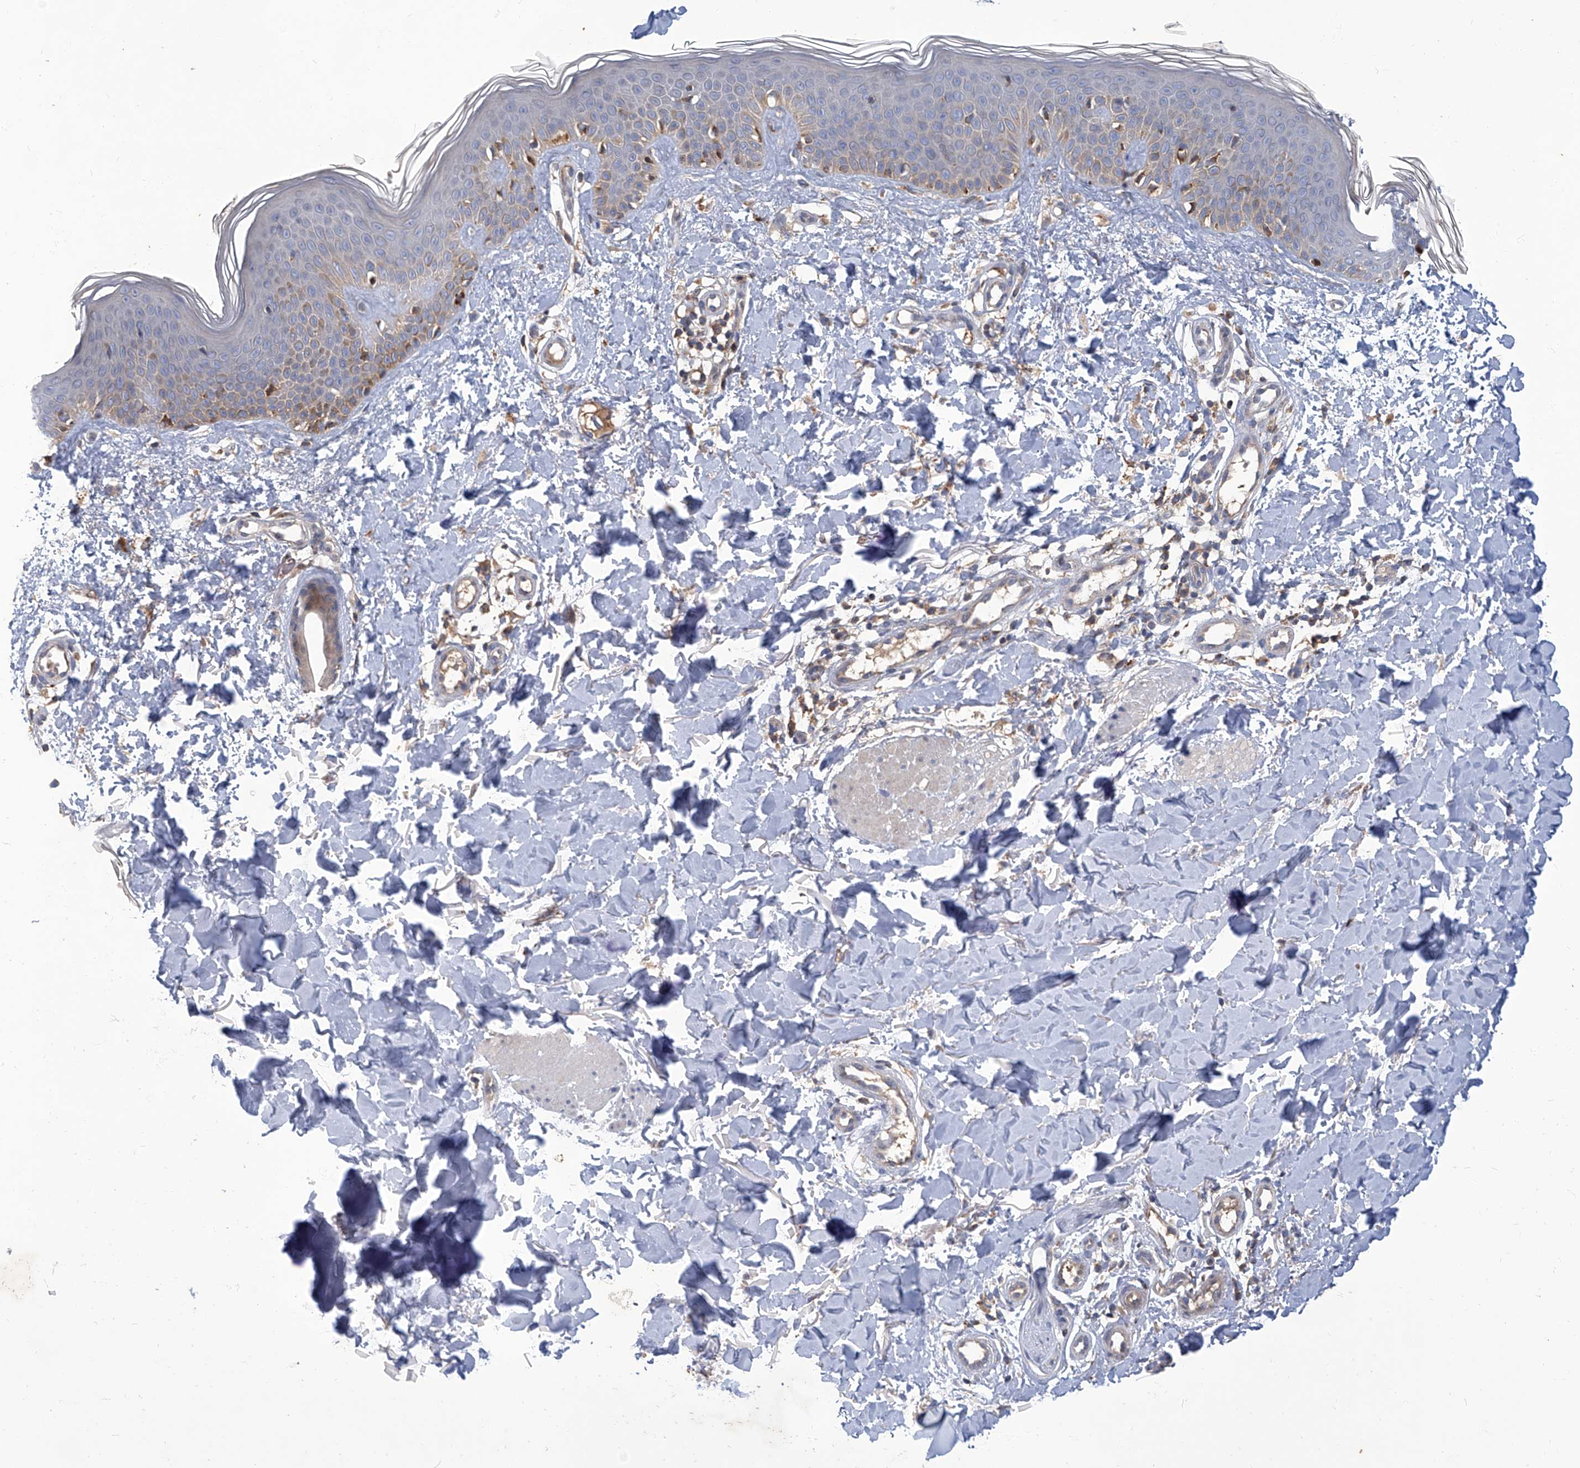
{"staining": {"intensity": "weak", "quantity": ">75%", "location": "cytoplasmic/membranous"}, "tissue": "skin", "cell_type": "Fibroblasts", "image_type": "normal", "snomed": [{"axis": "morphology", "description": "Normal tissue, NOS"}, {"axis": "topography", "description": "Skin"}], "caption": "Protein expression by immunohistochemistry displays weak cytoplasmic/membranous staining in about >75% of fibroblasts in normal skin. The staining was performed using DAB to visualize the protein expression in brown, while the nuclei were stained in blue with hematoxylin (Magnification: 20x).", "gene": "TNFRSF13B", "patient": {"sex": "male", "age": 37}}